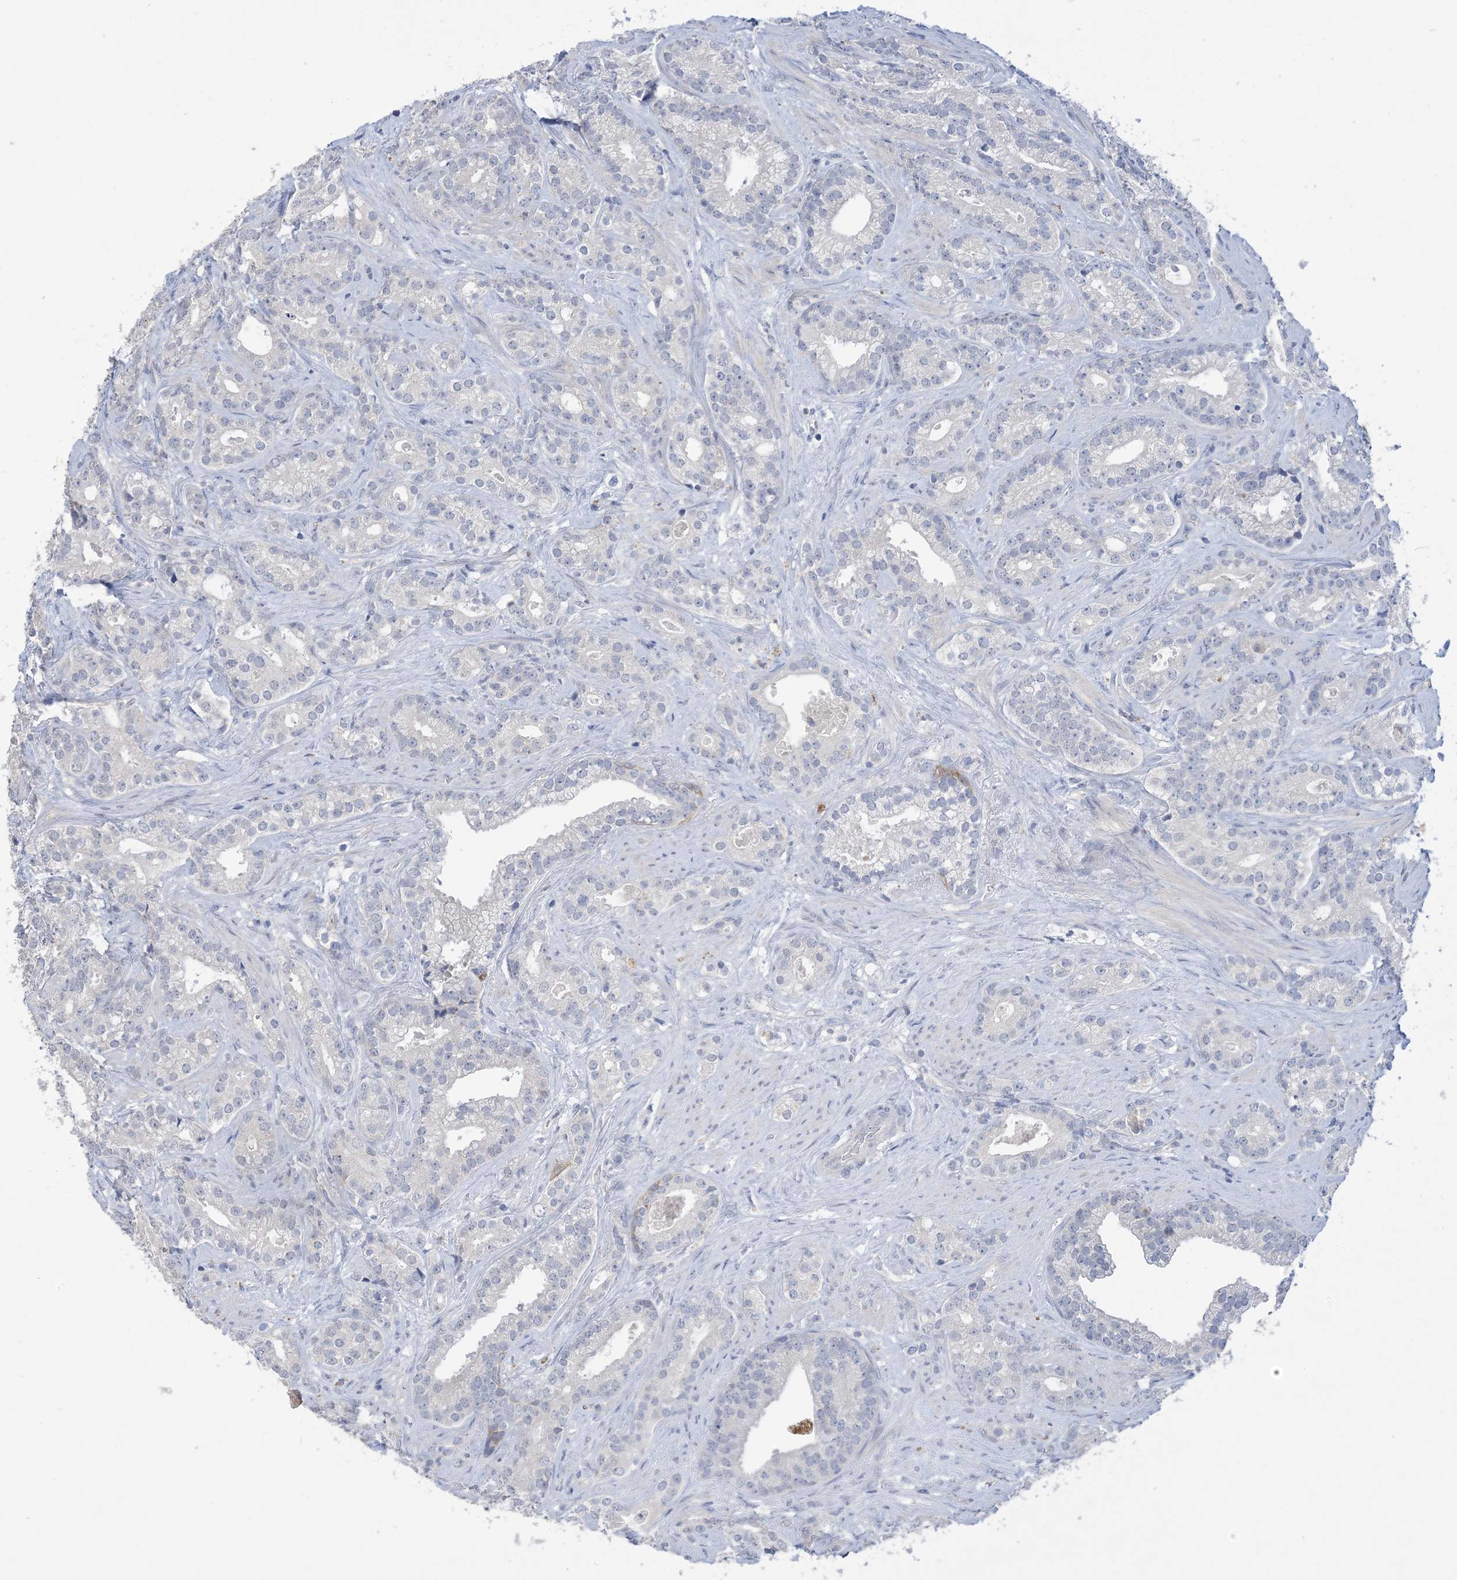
{"staining": {"intensity": "negative", "quantity": "none", "location": "none"}, "tissue": "prostate cancer", "cell_type": "Tumor cells", "image_type": "cancer", "snomed": [{"axis": "morphology", "description": "Adenocarcinoma, High grade"}, {"axis": "topography", "description": "Prostate and seminal vesicle, NOS"}], "caption": "A histopathology image of high-grade adenocarcinoma (prostate) stained for a protein shows no brown staining in tumor cells.", "gene": "DSC3", "patient": {"sex": "male", "age": 67}}